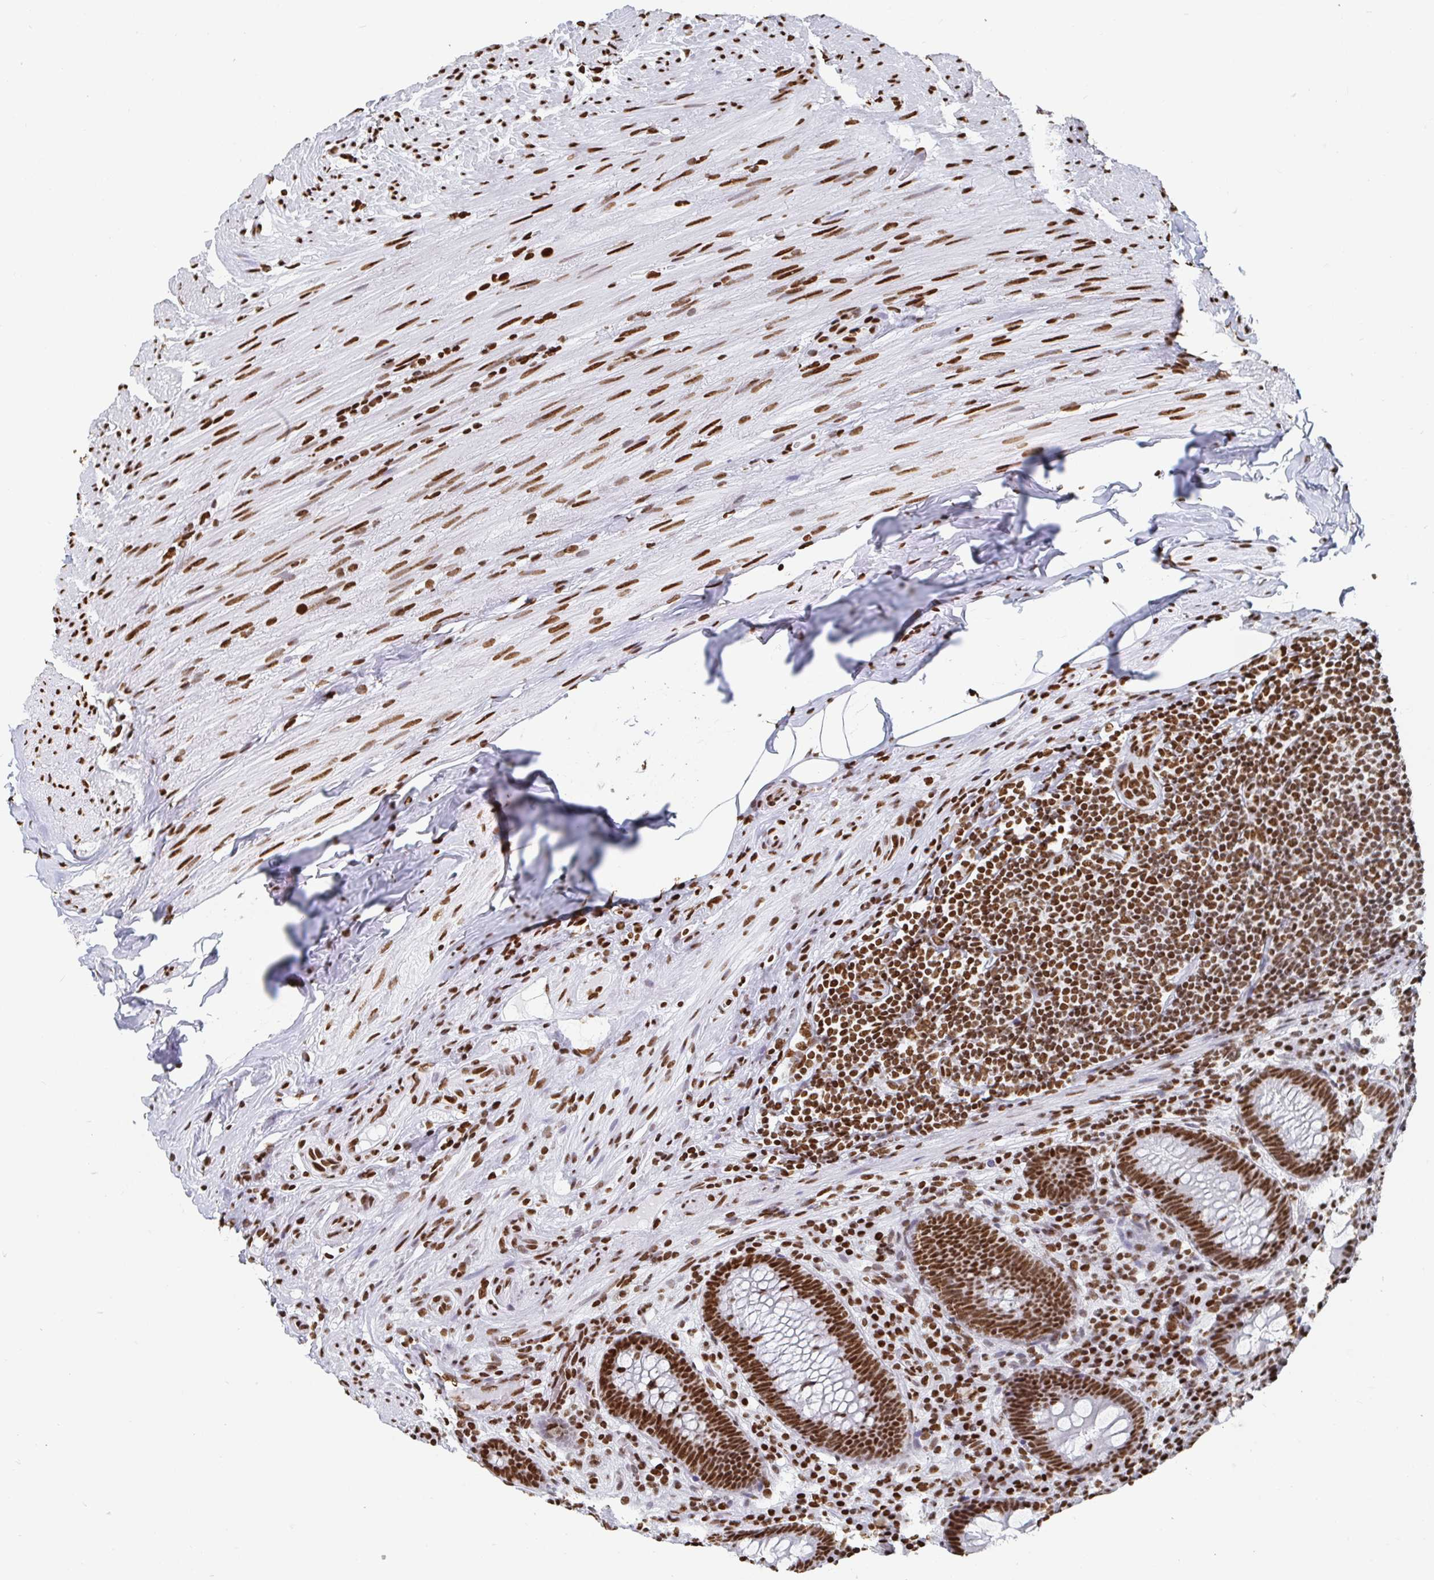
{"staining": {"intensity": "strong", "quantity": ">75%", "location": "nuclear"}, "tissue": "appendix", "cell_type": "Glandular cells", "image_type": "normal", "snomed": [{"axis": "morphology", "description": "Normal tissue, NOS"}, {"axis": "topography", "description": "Appendix"}], "caption": "DAB (3,3'-diaminobenzidine) immunohistochemical staining of normal human appendix exhibits strong nuclear protein positivity in approximately >75% of glandular cells.", "gene": "EWSR1", "patient": {"sex": "male", "age": 71}}